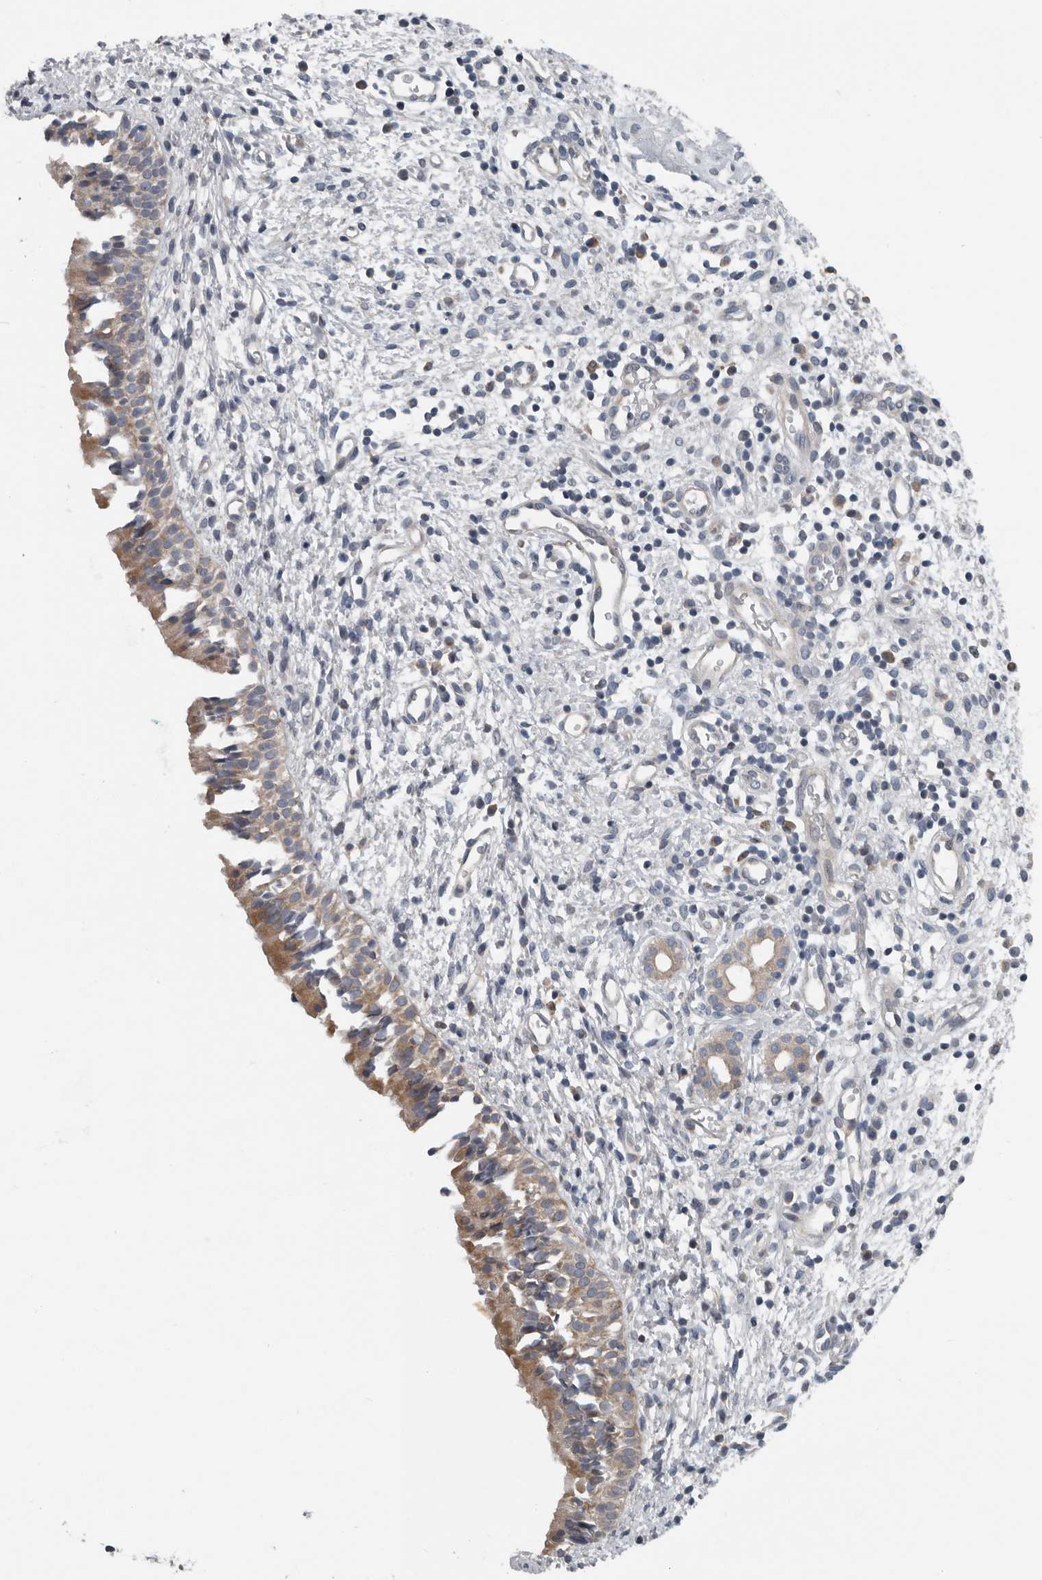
{"staining": {"intensity": "moderate", "quantity": "25%-75%", "location": "cytoplasmic/membranous"}, "tissue": "nasopharynx", "cell_type": "Respiratory epithelial cells", "image_type": "normal", "snomed": [{"axis": "morphology", "description": "Normal tissue, NOS"}, {"axis": "topography", "description": "Nasopharynx"}], "caption": "Immunohistochemistry (IHC) of benign nasopharynx exhibits medium levels of moderate cytoplasmic/membranous positivity in about 25%-75% of respiratory epithelial cells. (DAB (3,3'-diaminobenzidine) = brown stain, brightfield microscopy at high magnification).", "gene": "TMEM199", "patient": {"sex": "male", "age": 22}}